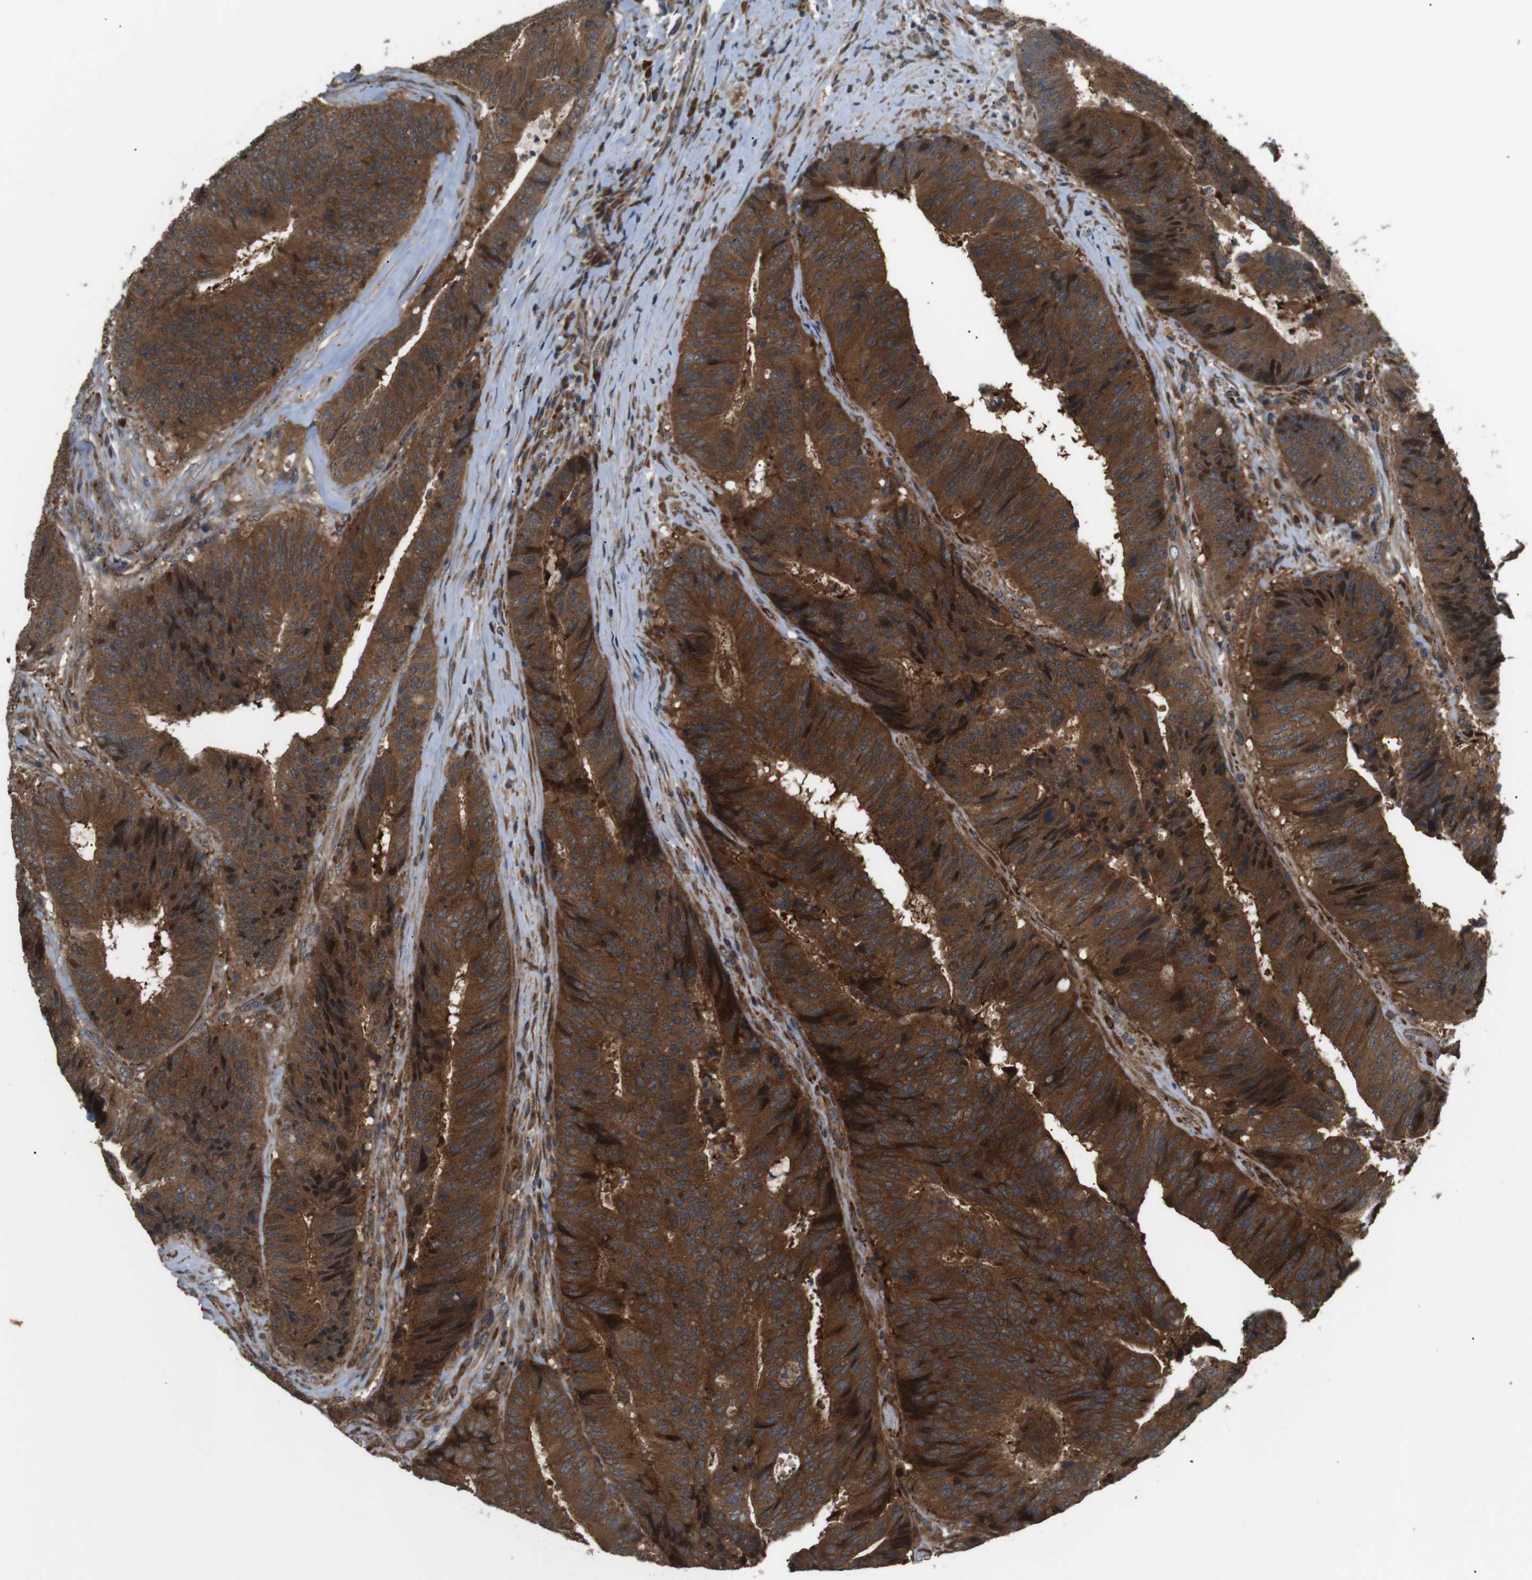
{"staining": {"intensity": "strong", "quantity": ">75%", "location": "cytoplasmic/membranous"}, "tissue": "colorectal cancer", "cell_type": "Tumor cells", "image_type": "cancer", "snomed": [{"axis": "morphology", "description": "Adenocarcinoma, NOS"}, {"axis": "topography", "description": "Rectum"}], "caption": "The histopathology image displays staining of adenocarcinoma (colorectal), revealing strong cytoplasmic/membranous protein expression (brown color) within tumor cells.", "gene": "EPHB2", "patient": {"sex": "male", "age": 72}}